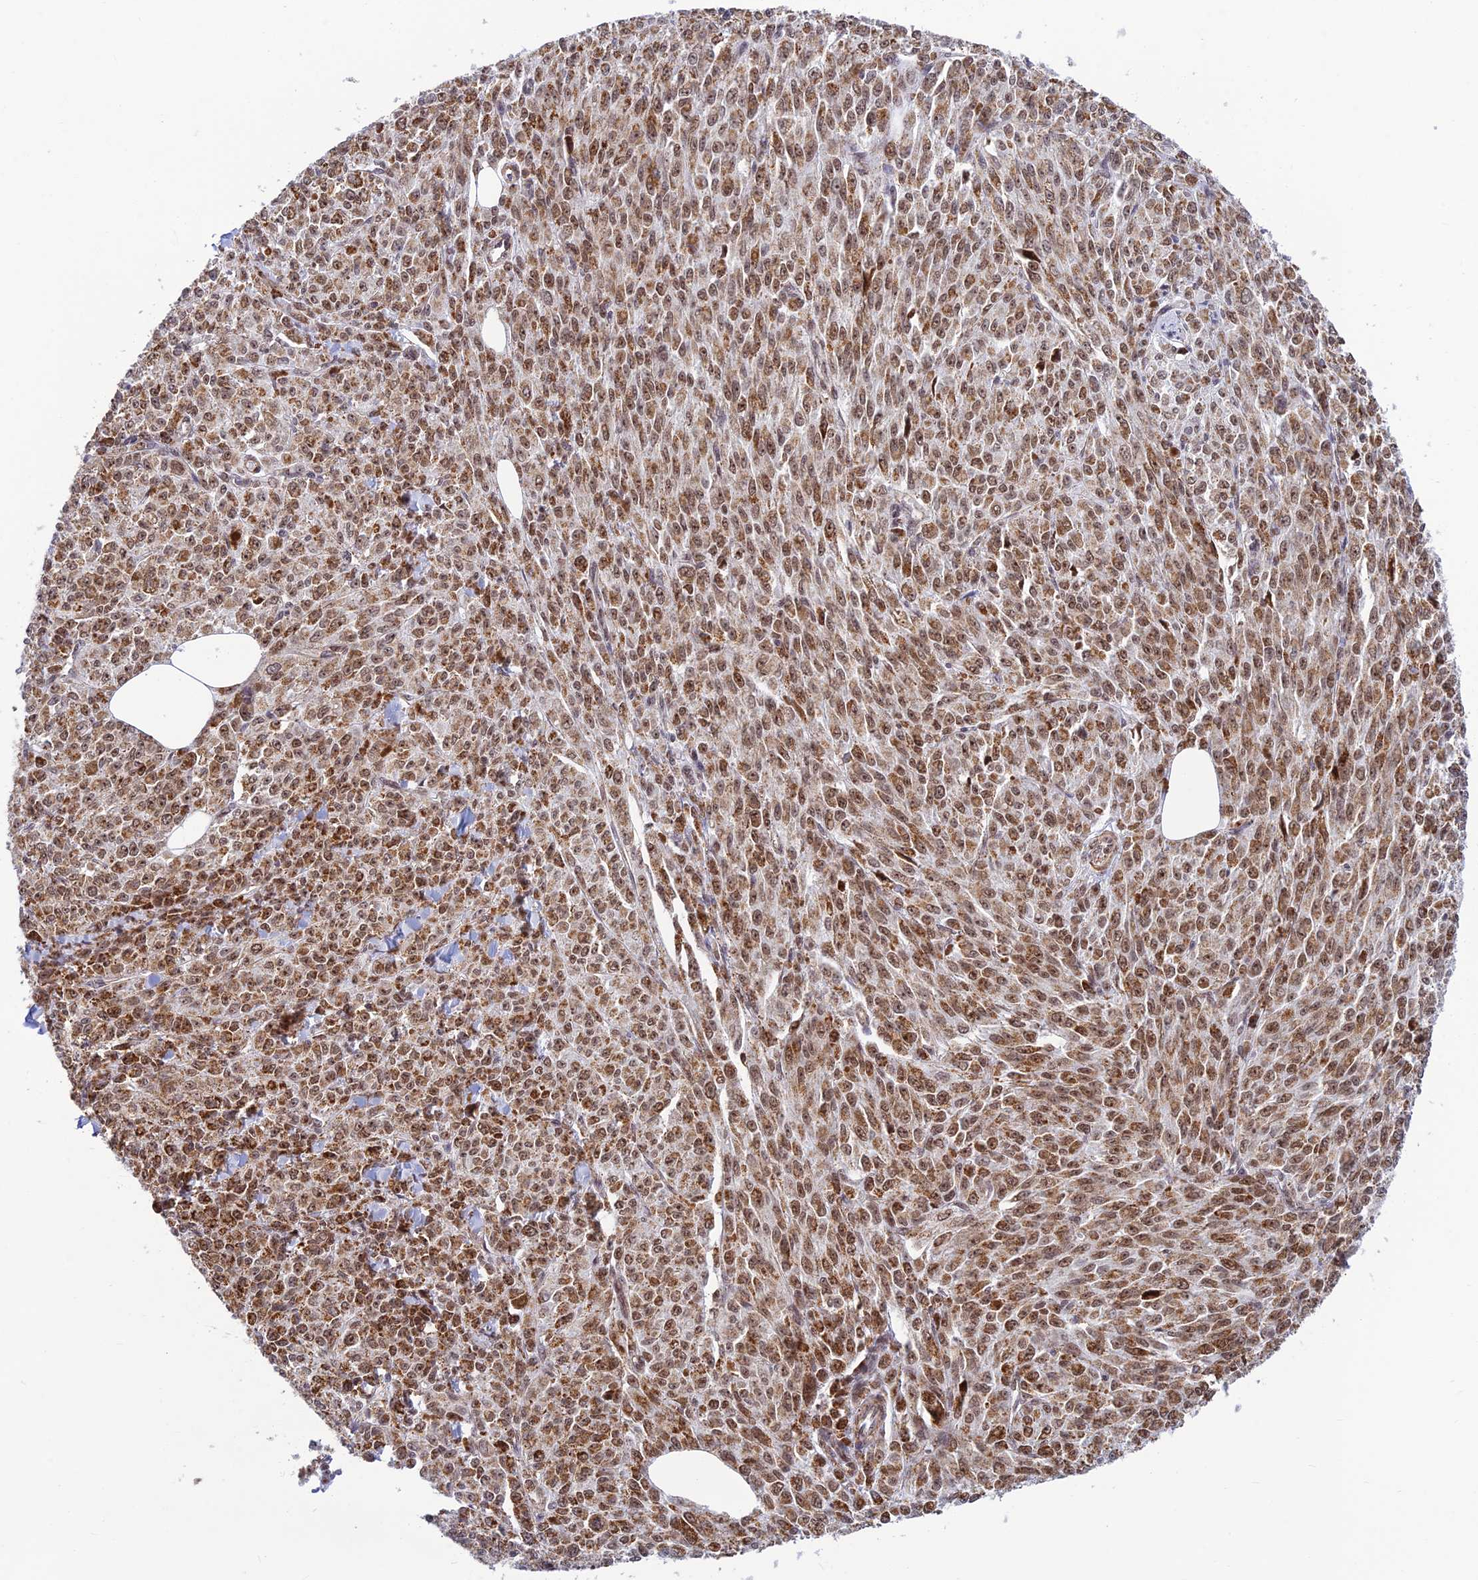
{"staining": {"intensity": "moderate", "quantity": ">75%", "location": "cytoplasmic/membranous,nuclear"}, "tissue": "melanoma", "cell_type": "Tumor cells", "image_type": "cancer", "snomed": [{"axis": "morphology", "description": "Malignant melanoma, NOS"}, {"axis": "topography", "description": "Skin"}], "caption": "A brown stain highlights moderate cytoplasmic/membranous and nuclear positivity of a protein in human melanoma tumor cells.", "gene": "POLR1G", "patient": {"sex": "female", "age": 52}}